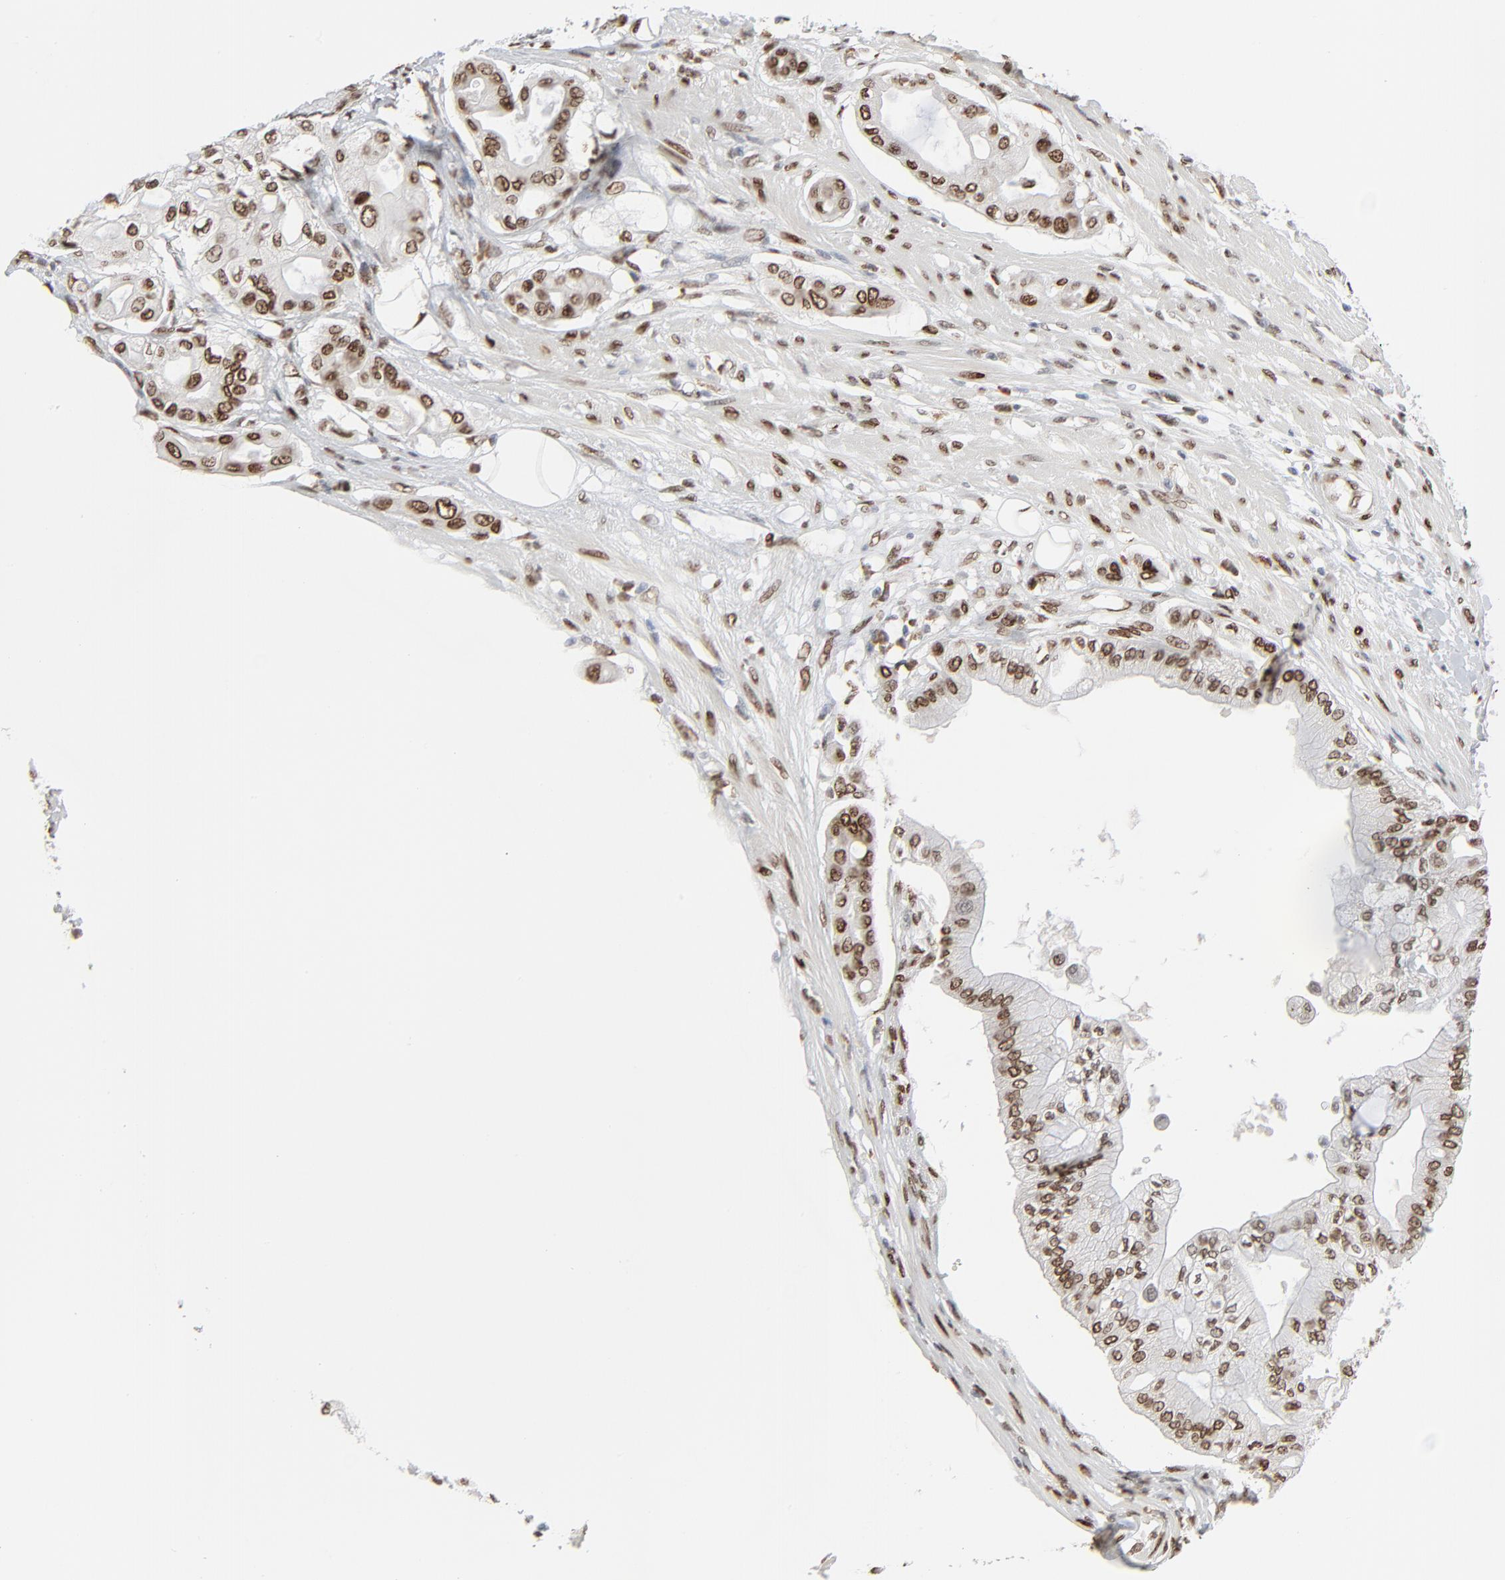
{"staining": {"intensity": "strong", "quantity": ">75%", "location": "nuclear"}, "tissue": "pancreatic cancer", "cell_type": "Tumor cells", "image_type": "cancer", "snomed": [{"axis": "morphology", "description": "Adenocarcinoma, NOS"}, {"axis": "morphology", "description": "Adenocarcinoma, metastatic, NOS"}, {"axis": "topography", "description": "Lymph node"}, {"axis": "topography", "description": "Pancreas"}, {"axis": "topography", "description": "Duodenum"}], "caption": "A micrograph showing strong nuclear positivity in about >75% of tumor cells in adenocarcinoma (pancreatic), as visualized by brown immunohistochemical staining.", "gene": "CUX1", "patient": {"sex": "female", "age": 64}}